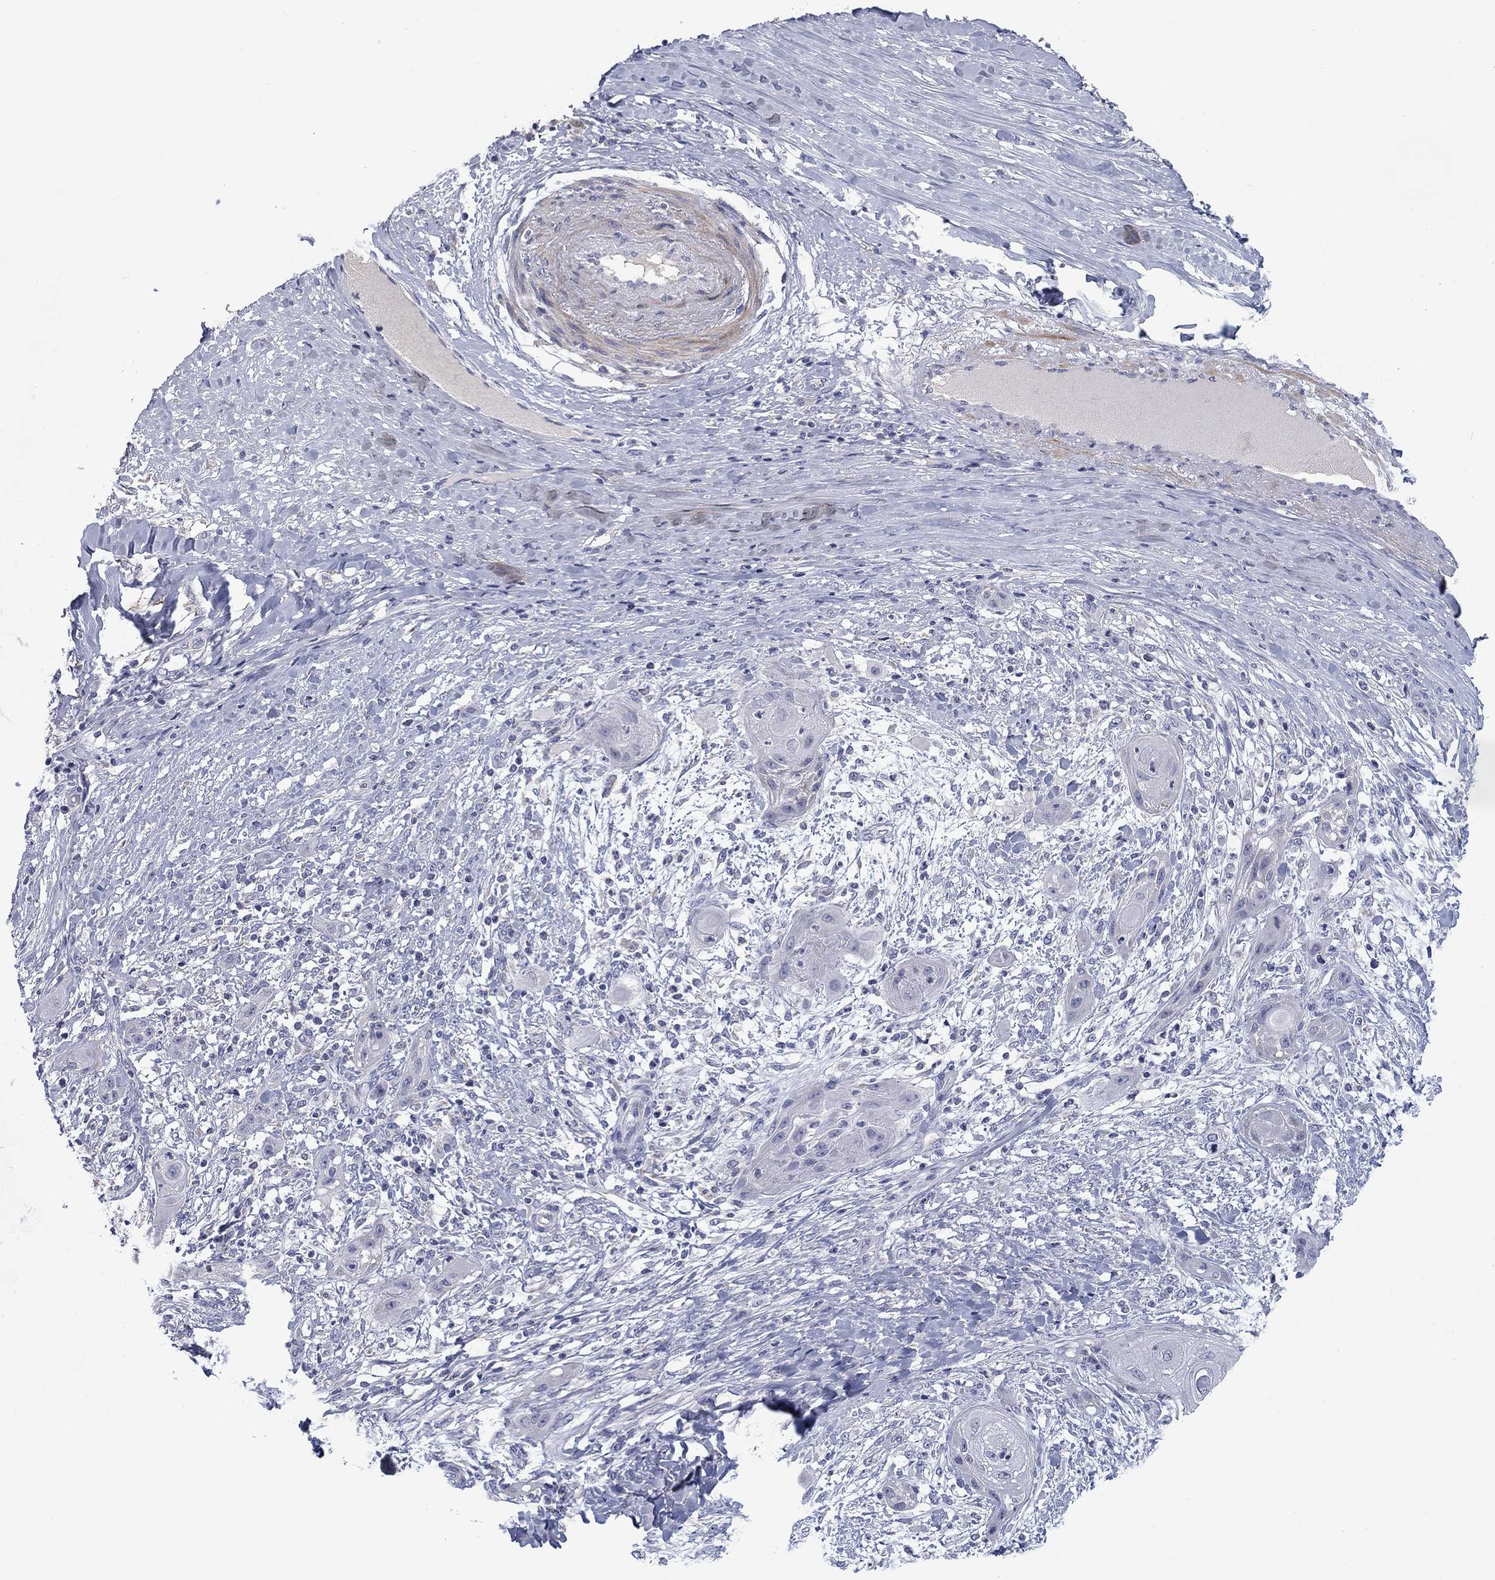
{"staining": {"intensity": "negative", "quantity": "none", "location": "none"}, "tissue": "skin cancer", "cell_type": "Tumor cells", "image_type": "cancer", "snomed": [{"axis": "morphology", "description": "Squamous cell carcinoma, NOS"}, {"axis": "topography", "description": "Skin"}], "caption": "This histopathology image is of skin cancer (squamous cell carcinoma) stained with IHC to label a protein in brown with the nuclei are counter-stained blue. There is no expression in tumor cells. The staining was performed using DAB to visualize the protein expression in brown, while the nuclei were stained in blue with hematoxylin (Magnification: 20x).", "gene": "FRK", "patient": {"sex": "male", "age": 62}}